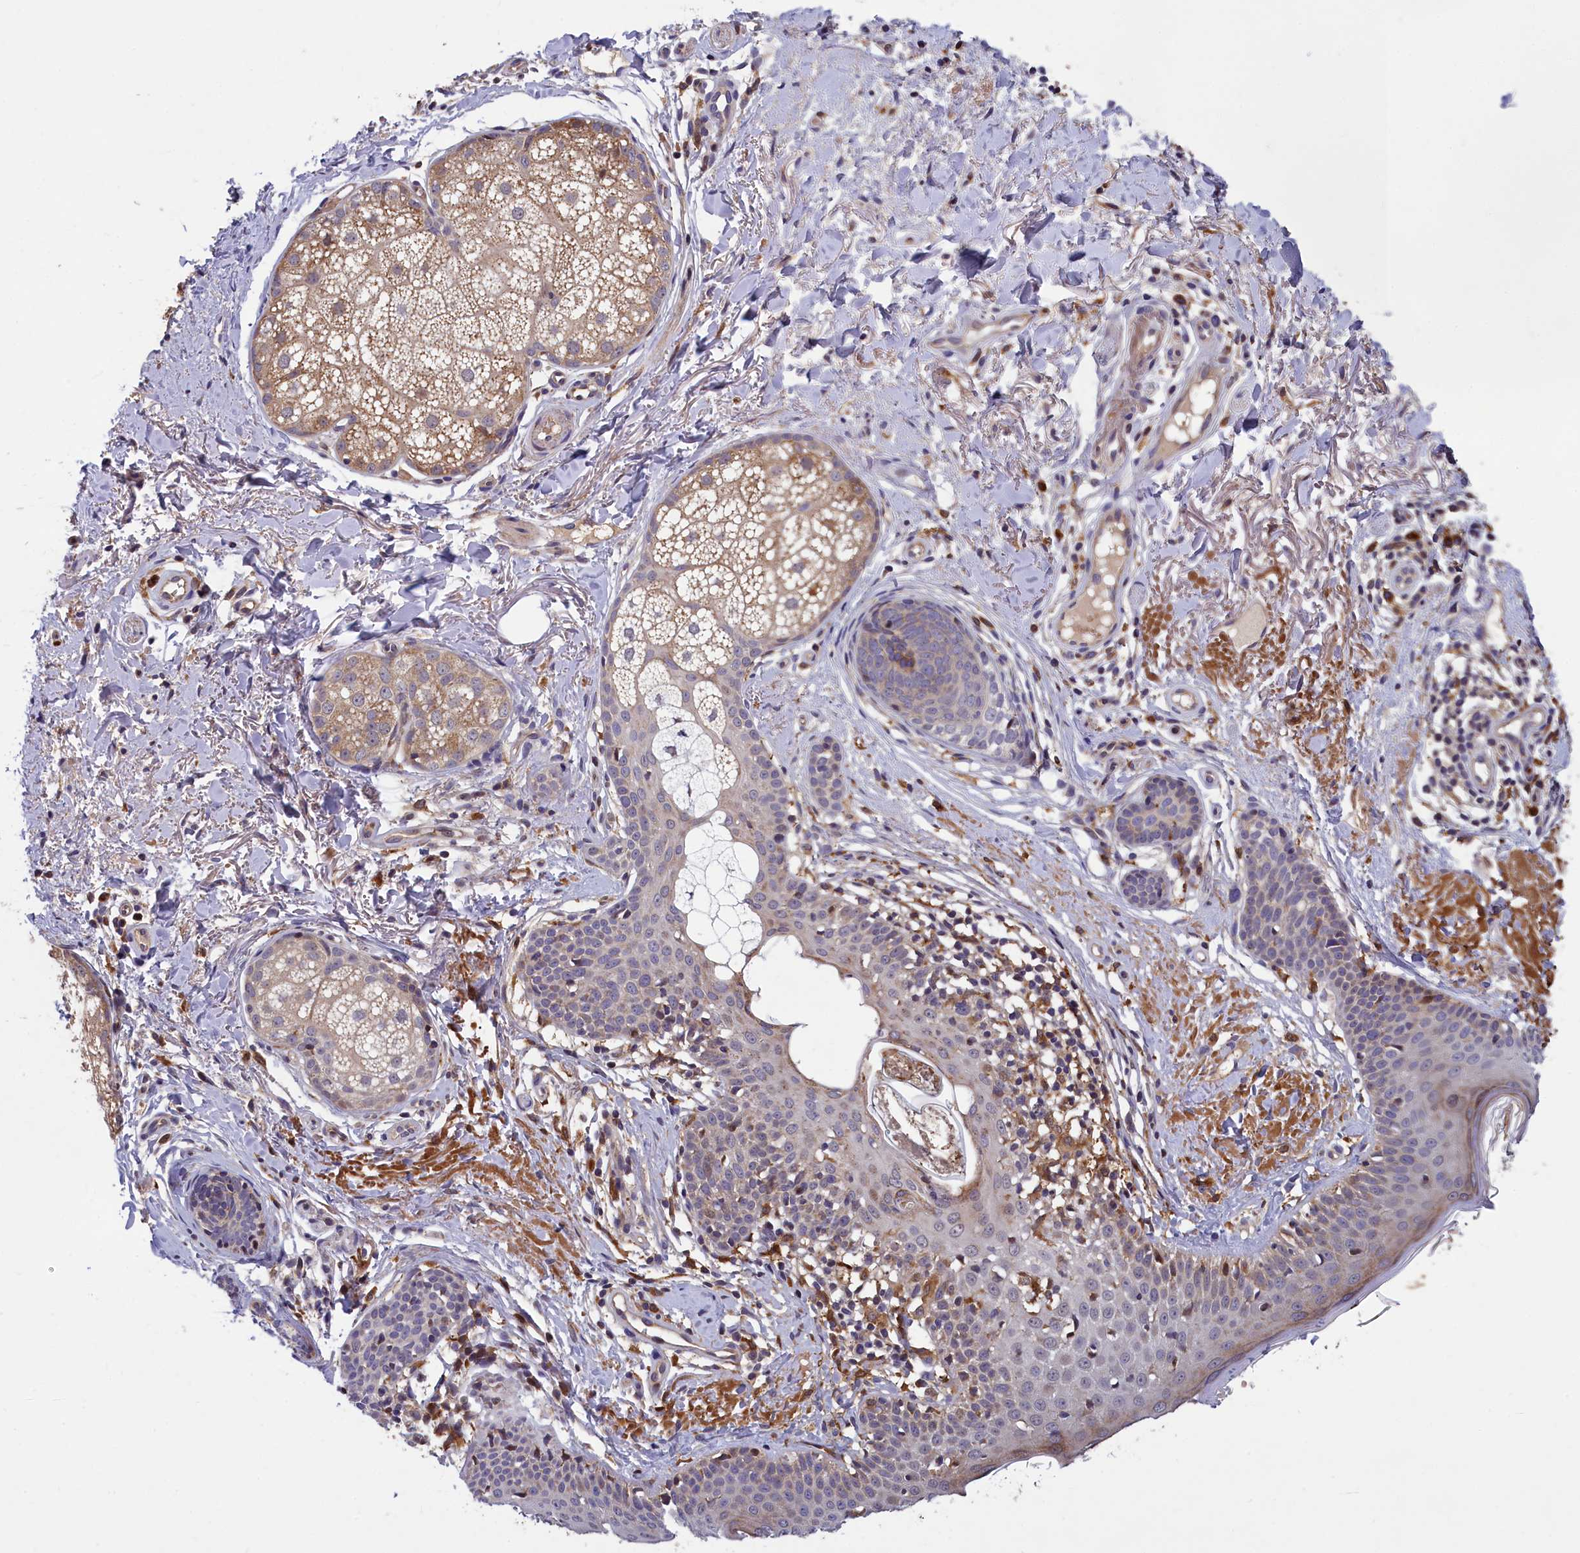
{"staining": {"intensity": "weak", "quantity": "<25%", "location": "cytoplasmic/membranous"}, "tissue": "skin cancer", "cell_type": "Tumor cells", "image_type": "cancer", "snomed": [{"axis": "morphology", "description": "Basal cell carcinoma"}, {"axis": "topography", "description": "Skin"}], "caption": "Tumor cells are negative for brown protein staining in basal cell carcinoma (skin). The staining was performed using DAB to visualize the protein expression in brown, while the nuclei were stained in blue with hematoxylin (Magnification: 20x).", "gene": "NAIP", "patient": {"sex": "female", "age": 60}}